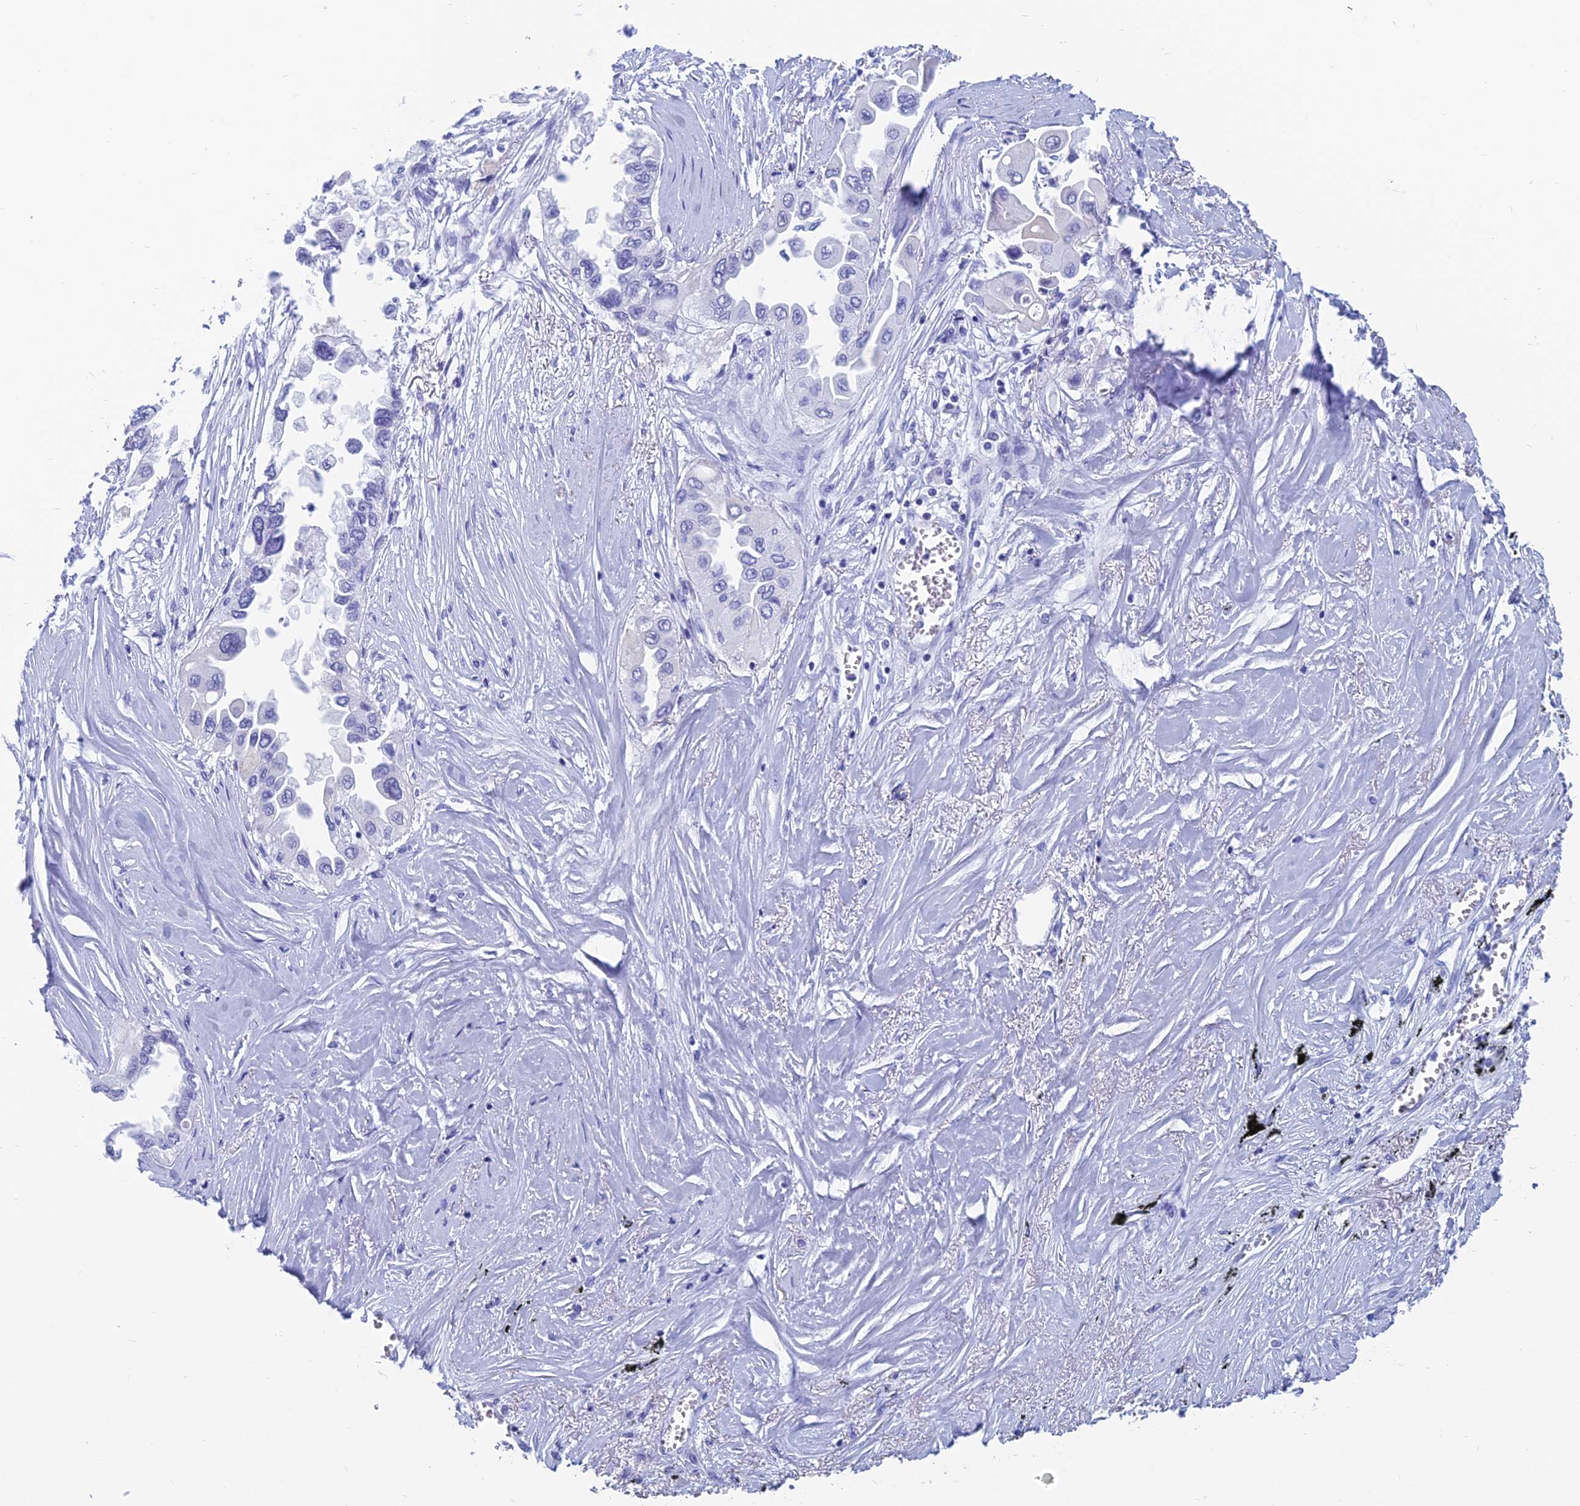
{"staining": {"intensity": "negative", "quantity": "none", "location": "none"}, "tissue": "lung cancer", "cell_type": "Tumor cells", "image_type": "cancer", "snomed": [{"axis": "morphology", "description": "Adenocarcinoma, NOS"}, {"axis": "topography", "description": "Lung"}], "caption": "Adenocarcinoma (lung) was stained to show a protein in brown. There is no significant expression in tumor cells.", "gene": "CAPS", "patient": {"sex": "female", "age": 76}}